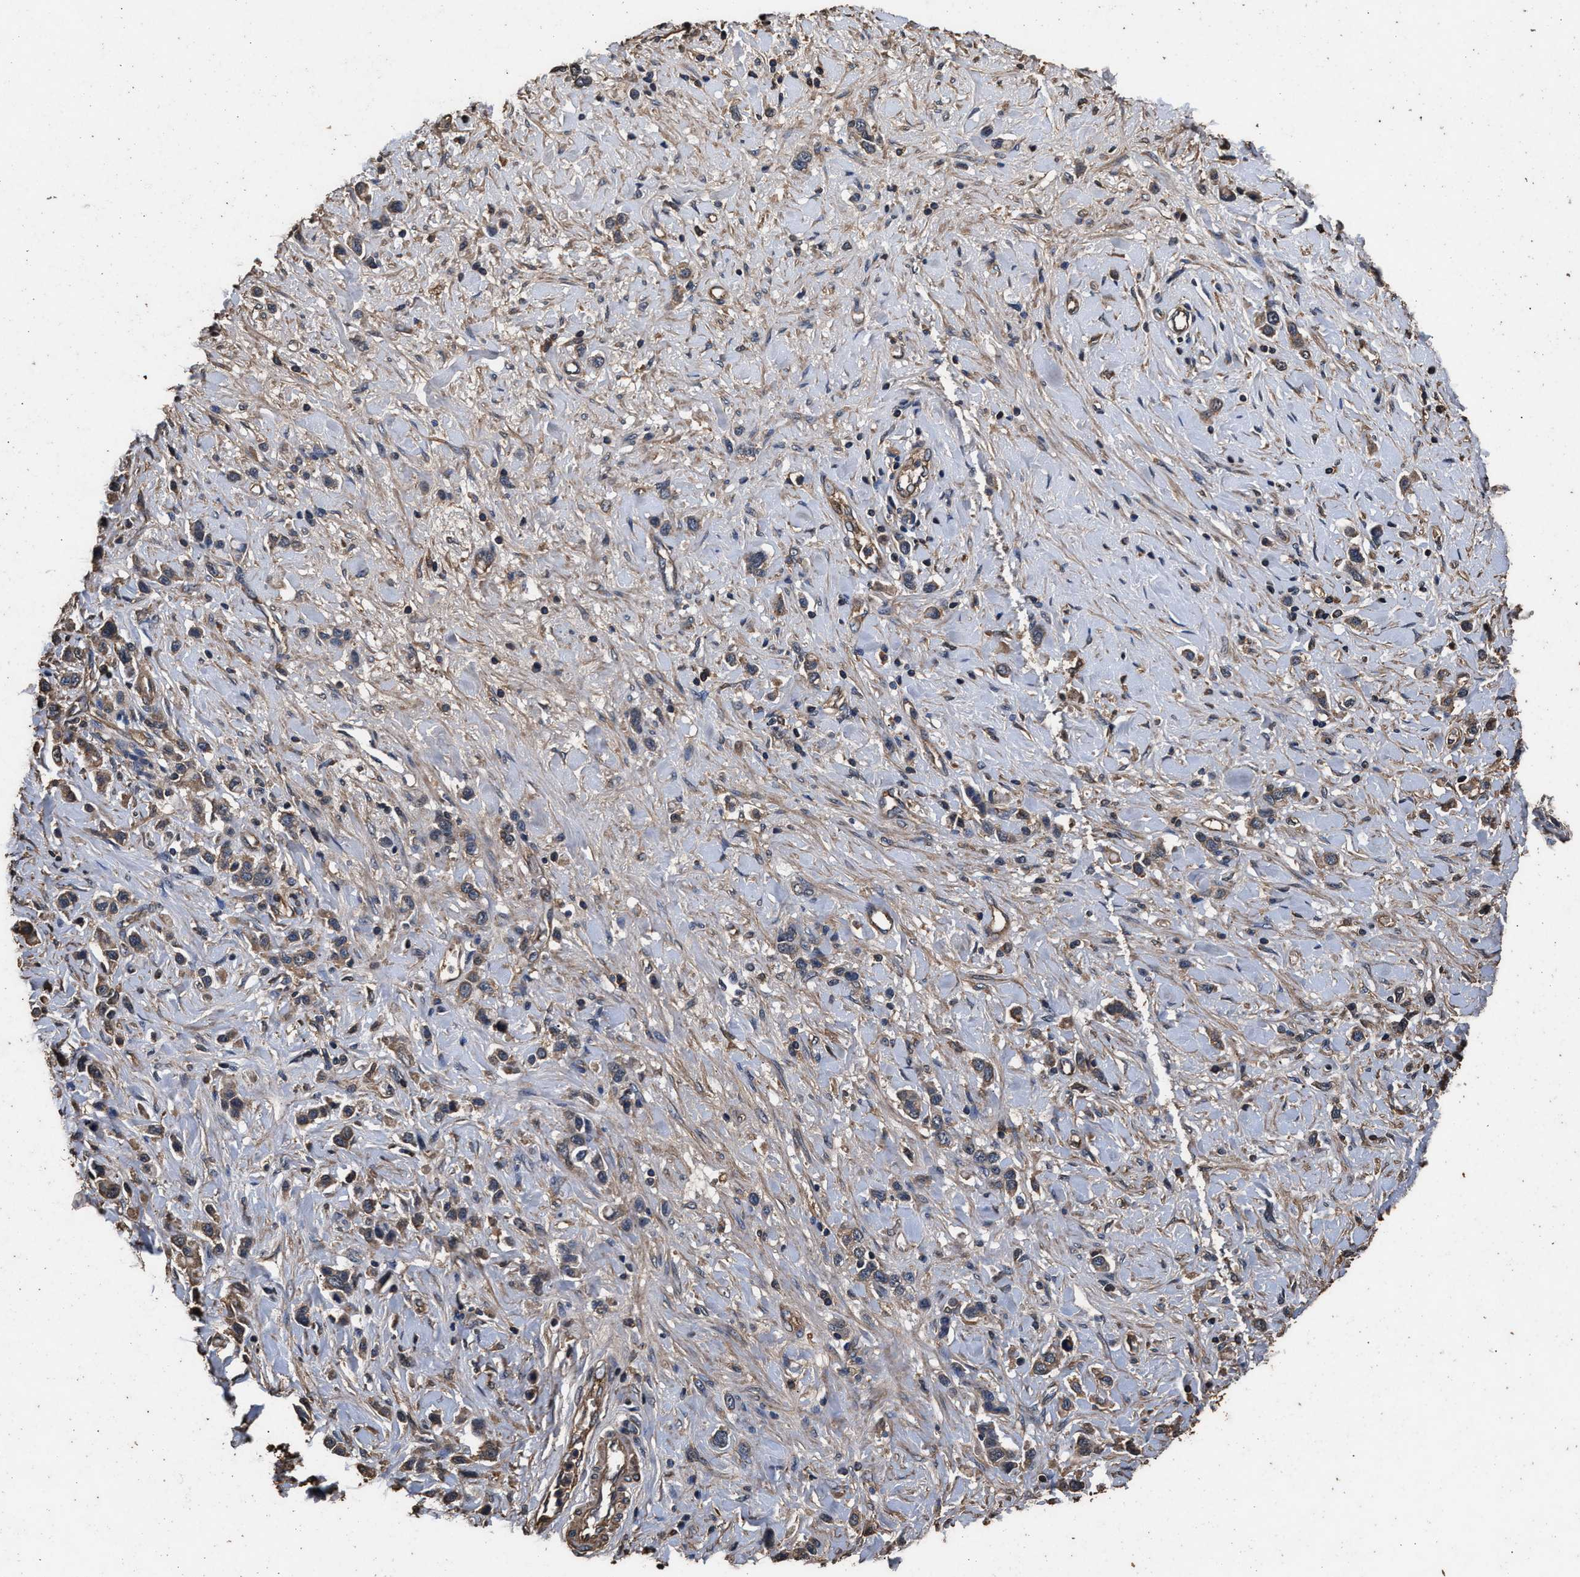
{"staining": {"intensity": "weak", "quantity": ">75%", "location": "cytoplasmic/membranous"}, "tissue": "stomach cancer", "cell_type": "Tumor cells", "image_type": "cancer", "snomed": [{"axis": "morphology", "description": "Adenocarcinoma, NOS"}, {"axis": "topography", "description": "Stomach"}], "caption": "A high-resolution photomicrograph shows immunohistochemistry (IHC) staining of stomach cancer, which displays weak cytoplasmic/membranous positivity in about >75% of tumor cells.", "gene": "KYAT1", "patient": {"sex": "female", "age": 65}}